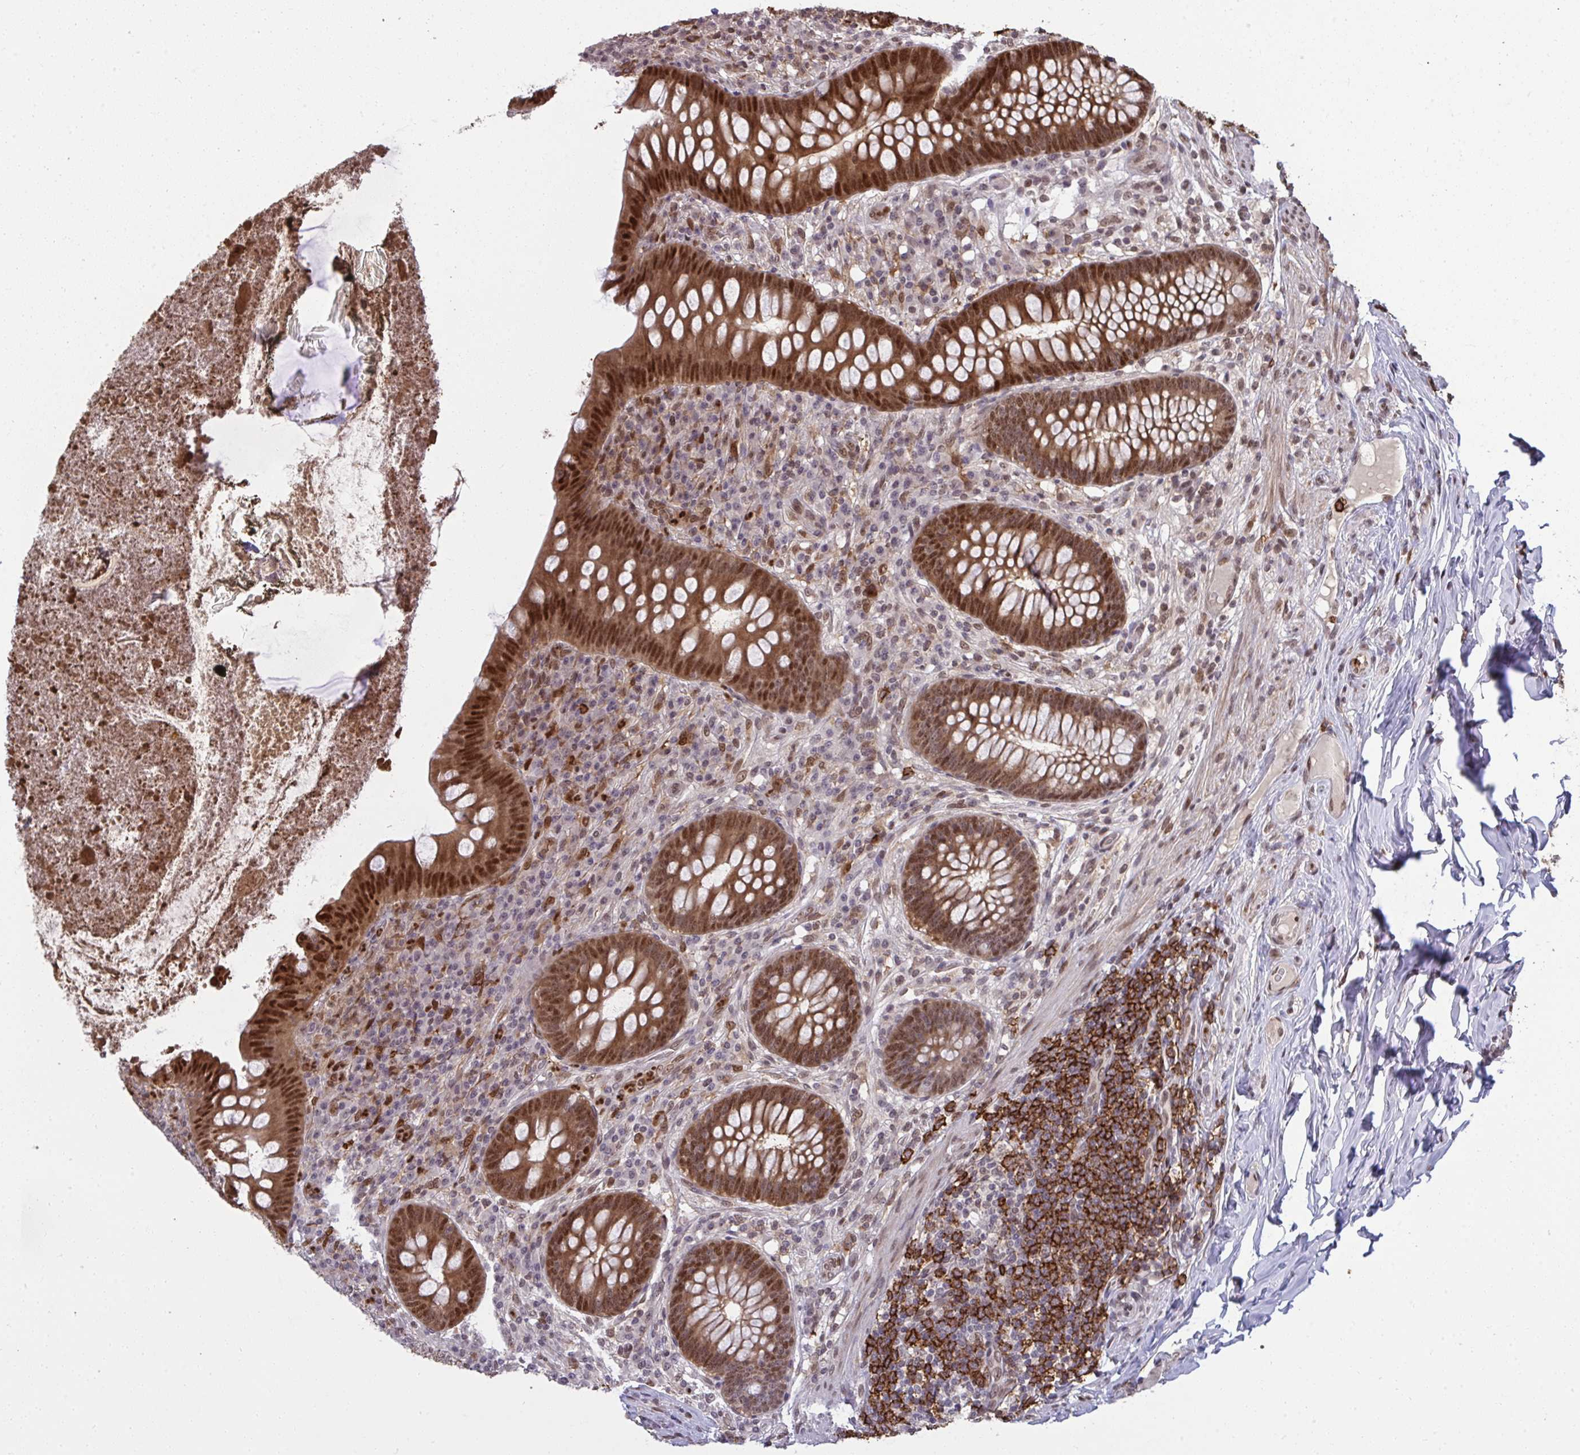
{"staining": {"intensity": "strong", "quantity": ">75%", "location": "cytoplasmic/membranous,nuclear"}, "tissue": "appendix", "cell_type": "Glandular cells", "image_type": "normal", "snomed": [{"axis": "morphology", "description": "Normal tissue, NOS"}, {"axis": "topography", "description": "Appendix"}], "caption": "Protein expression analysis of unremarkable human appendix reveals strong cytoplasmic/membranous,nuclear positivity in approximately >75% of glandular cells. (DAB (3,3'-diaminobenzidine) IHC, brown staining for protein, blue staining for nuclei).", "gene": "UXT", "patient": {"sex": "male", "age": 71}}